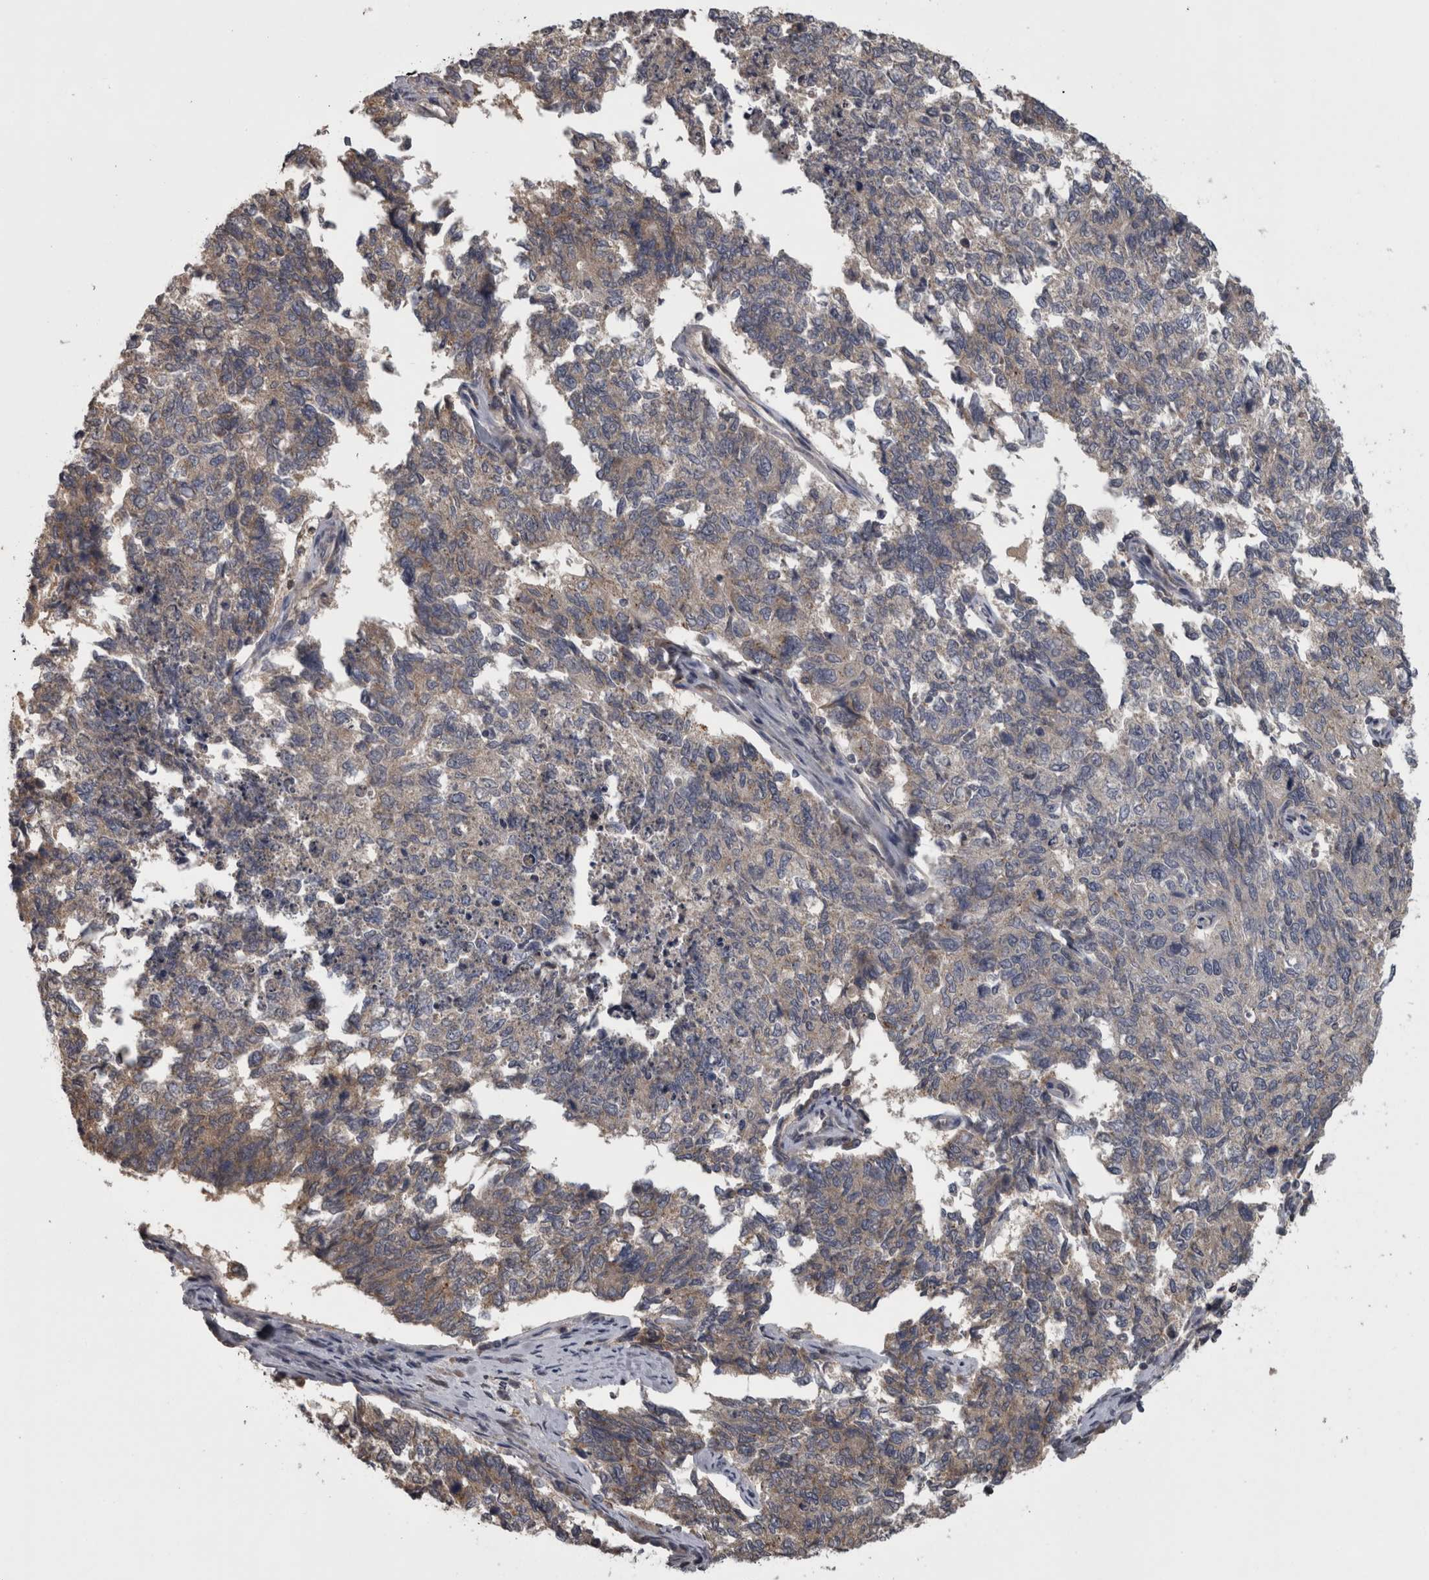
{"staining": {"intensity": "weak", "quantity": ">75%", "location": "cytoplasmic/membranous"}, "tissue": "cervical cancer", "cell_type": "Tumor cells", "image_type": "cancer", "snomed": [{"axis": "morphology", "description": "Squamous cell carcinoma, NOS"}, {"axis": "topography", "description": "Cervix"}], "caption": "A brown stain highlights weak cytoplasmic/membranous positivity of a protein in human squamous cell carcinoma (cervical) tumor cells. Nuclei are stained in blue.", "gene": "APRT", "patient": {"sex": "female", "age": 63}}